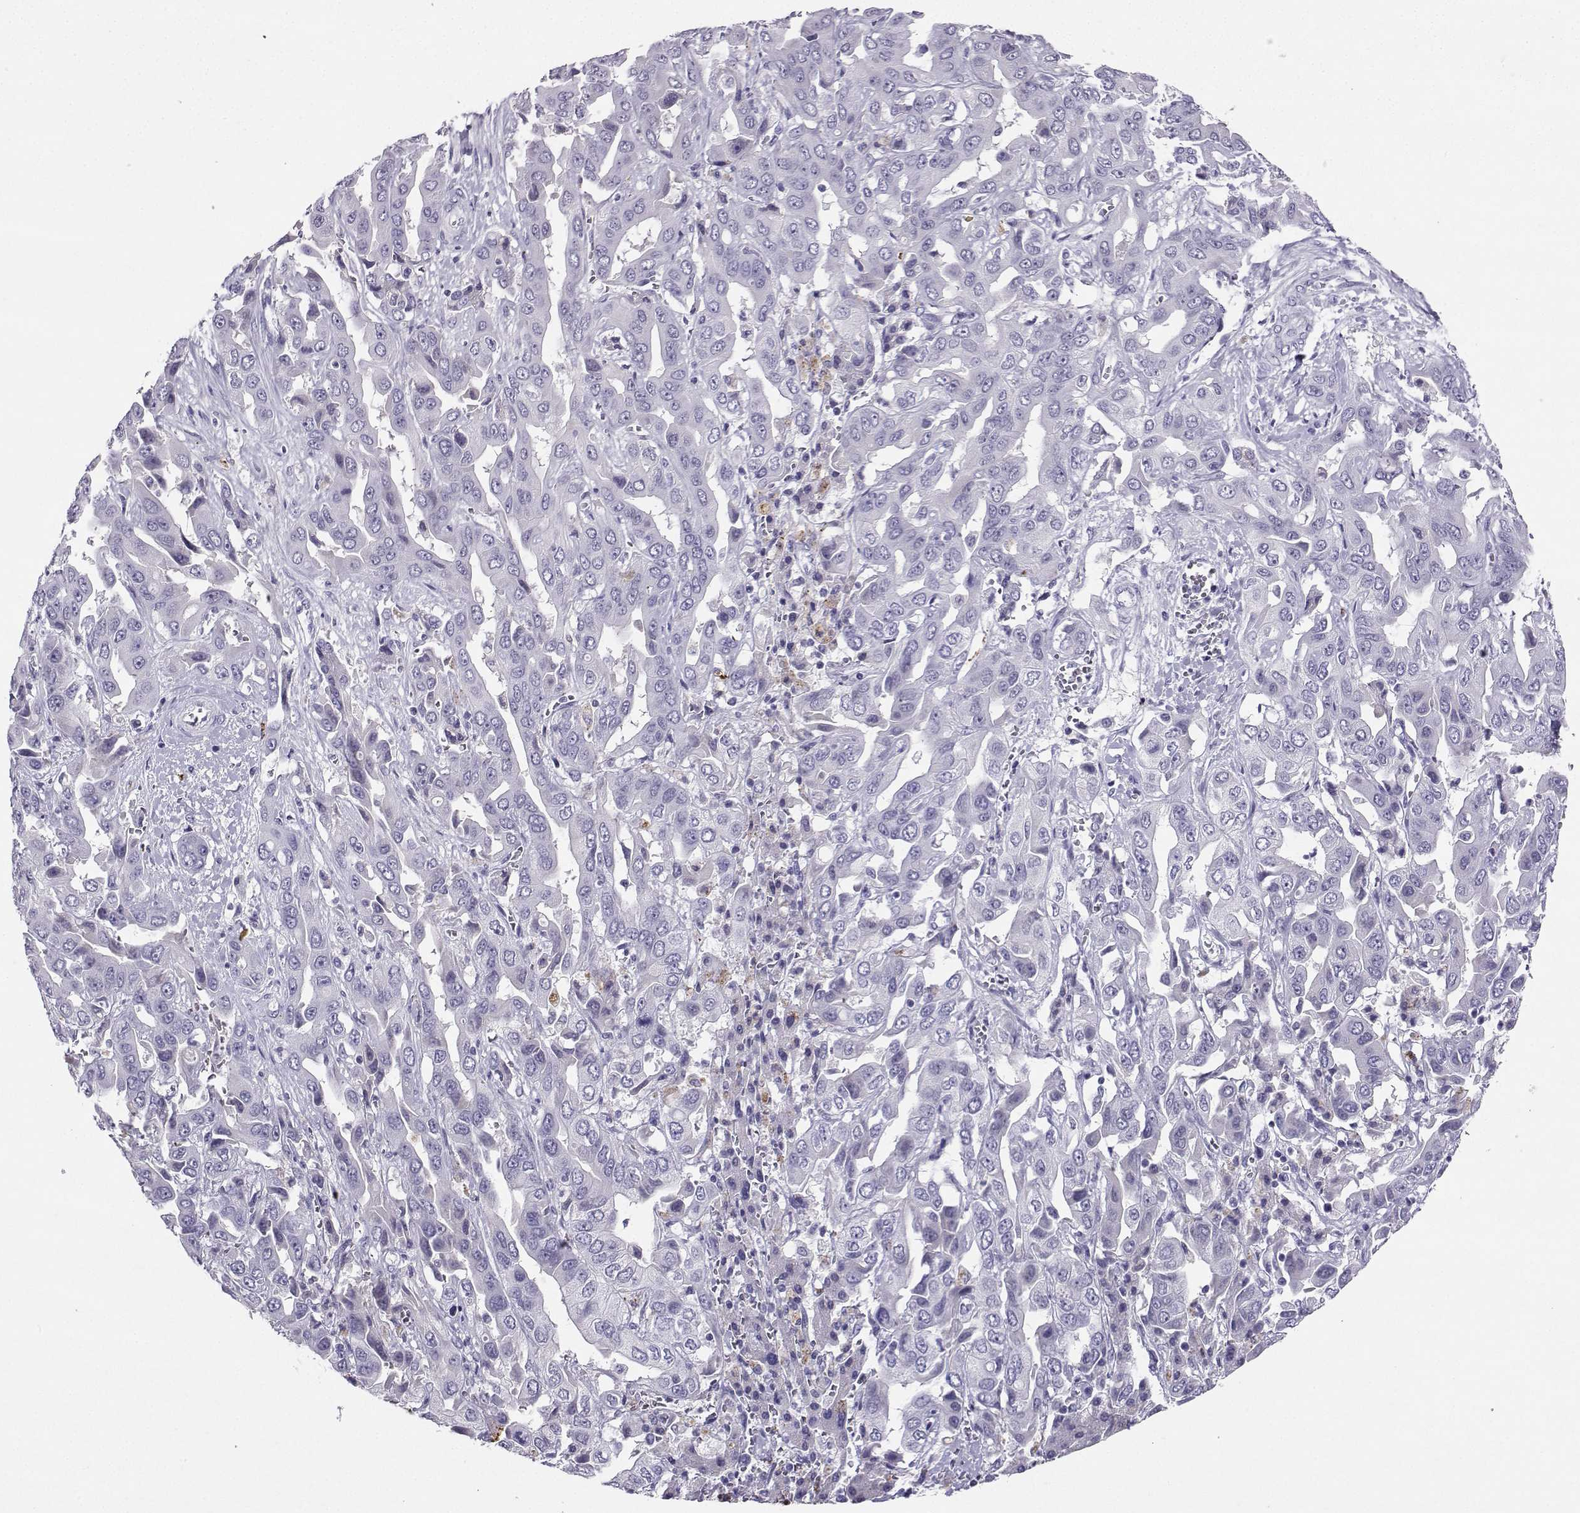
{"staining": {"intensity": "negative", "quantity": "none", "location": "none"}, "tissue": "liver cancer", "cell_type": "Tumor cells", "image_type": "cancer", "snomed": [{"axis": "morphology", "description": "Cholangiocarcinoma"}, {"axis": "topography", "description": "Liver"}], "caption": "Protein analysis of cholangiocarcinoma (liver) exhibits no significant positivity in tumor cells. (Stains: DAB (3,3'-diaminobenzidine) IHC with hematoxylin counter stain, Microscopy: brightfield microscopy at high magnification).", "gene": "GRIK4", "patient": {"sex": "female", "age": 52}}